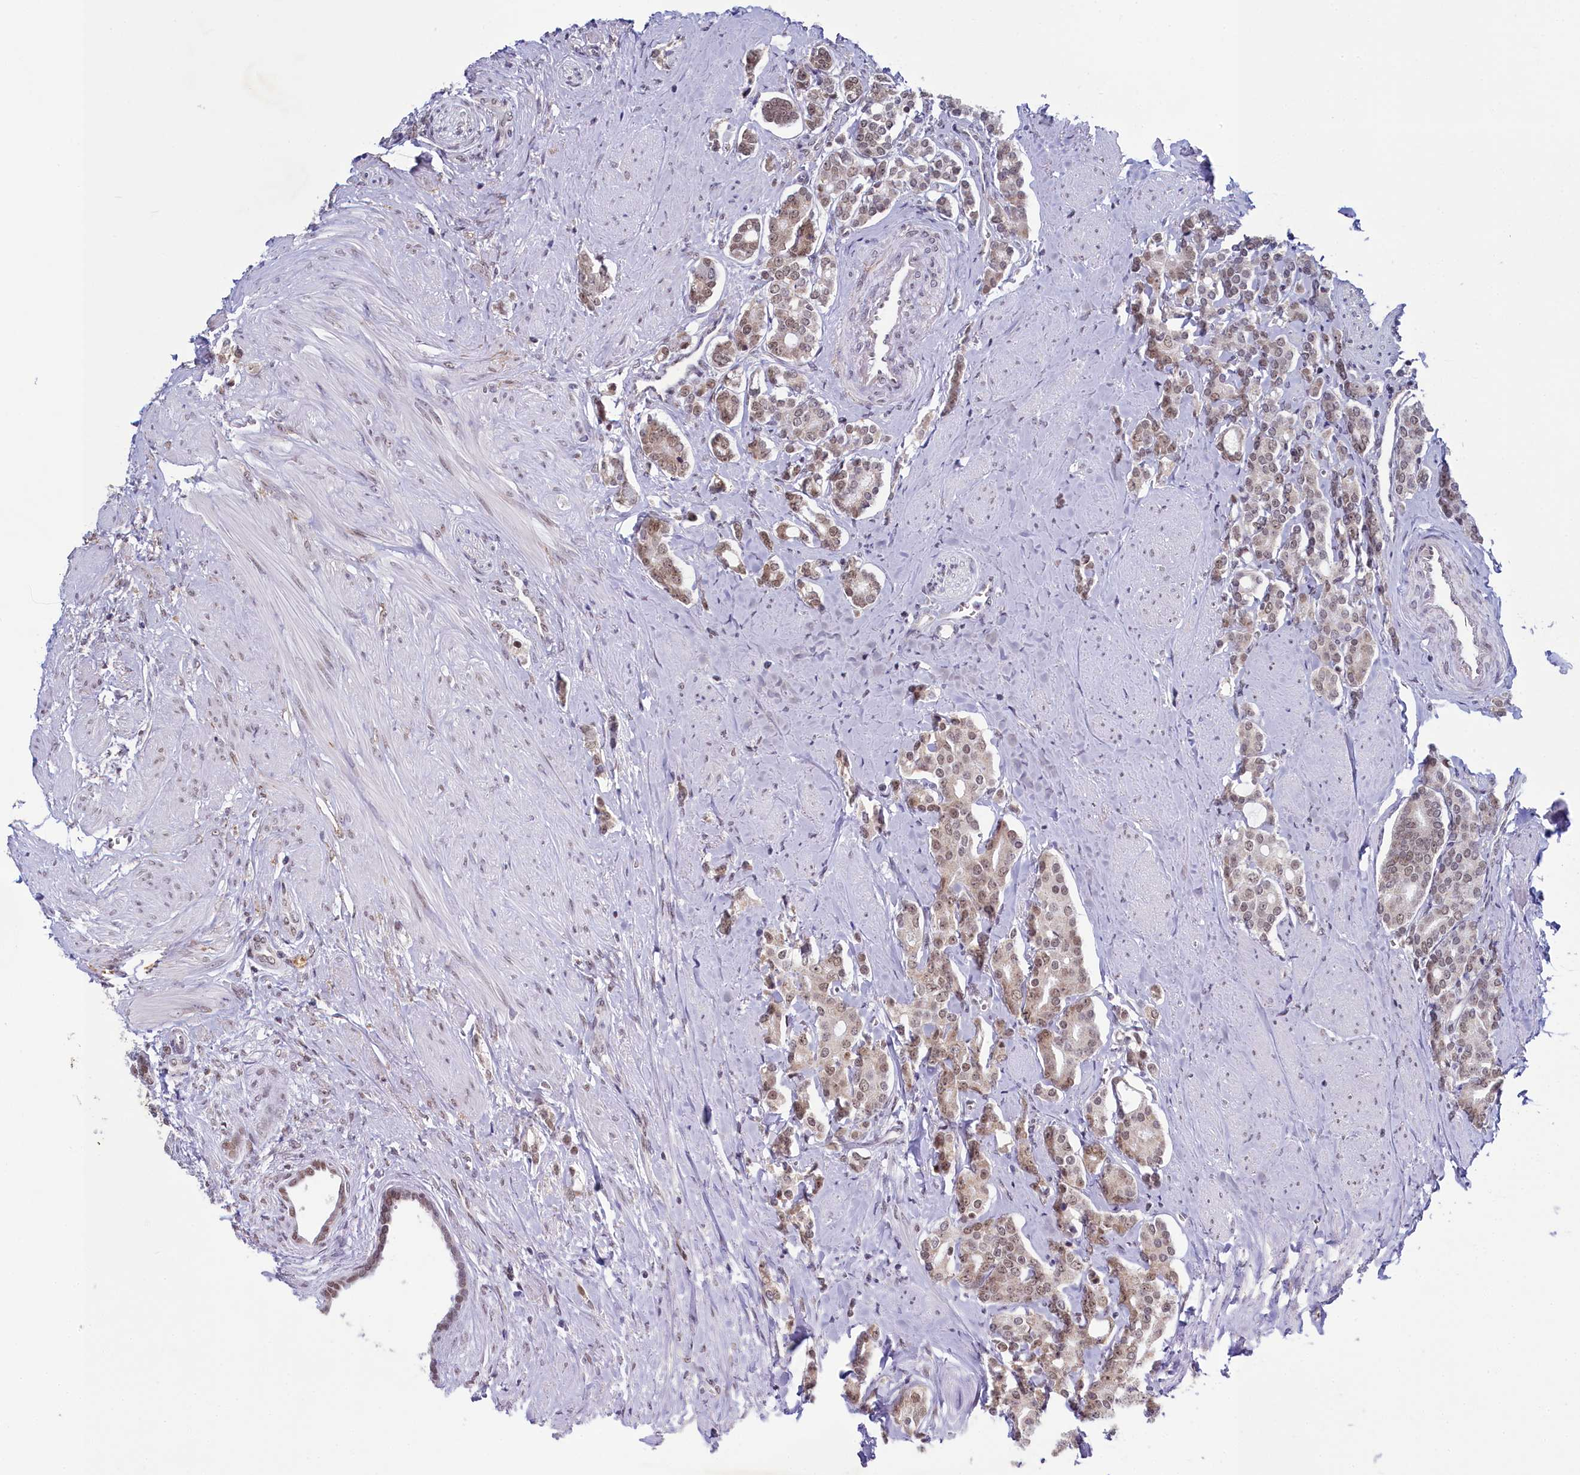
{"staining": {"intensity": "weak", "quantity": ">75%", "location": "nuclear"}, "tissue": "prostate cancer", "cell_type": "Tumor cells", "image_type": "cancer", "snomed": [{"axis": "morphology", "description": "Adenocarcinoma, High grade"}, {"axis": "topography", "description": "Prostate"}], "caption": "Weak nuclear positivity is seen in approximately >75% of tumor cells in prostate cancer.", "gene": "PPHLN1", "patient": {"sex": "male", "age": 62}}